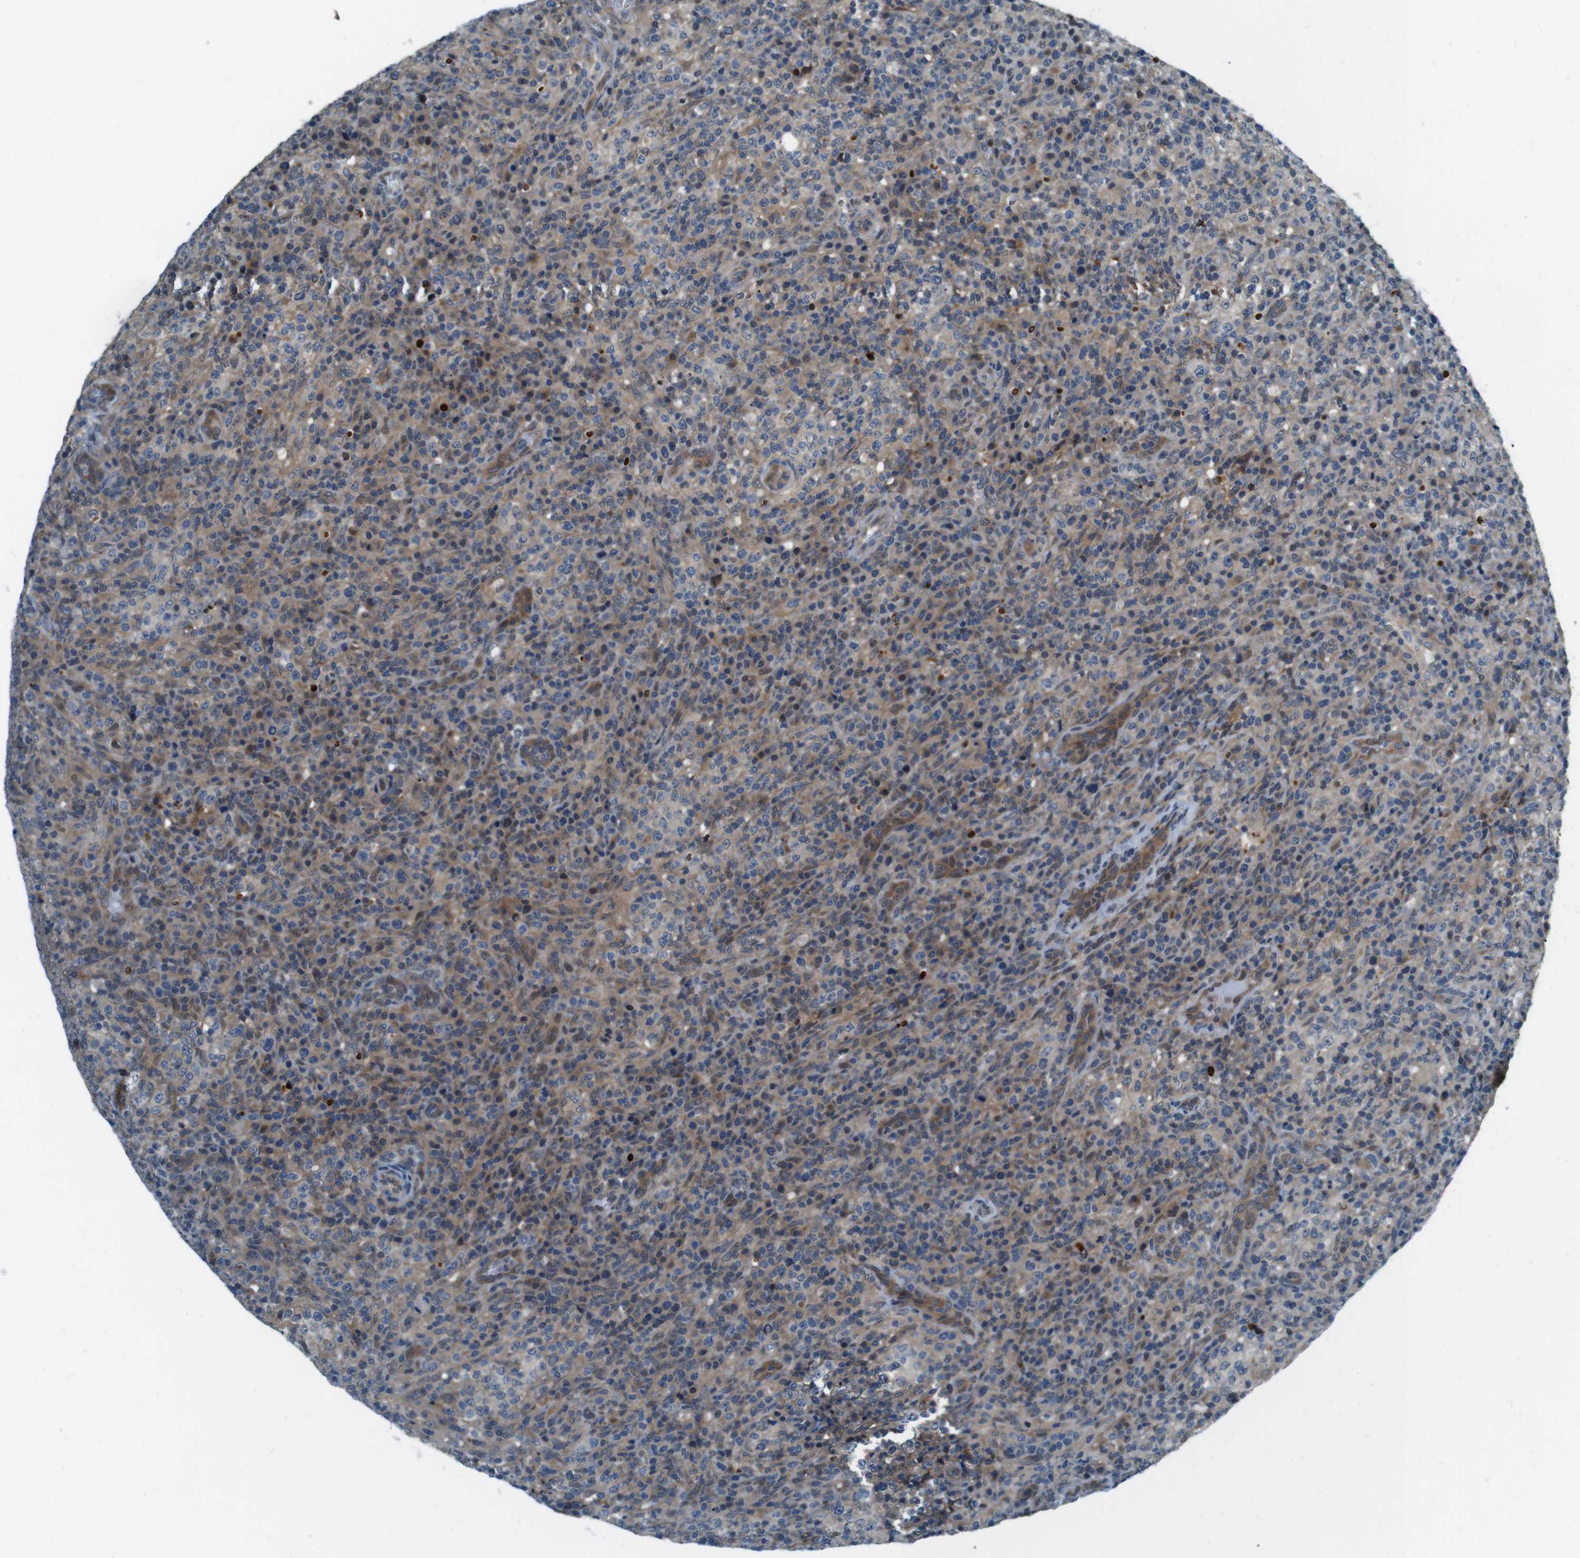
{"staining": {"intensity": "moderate", "quantity": "25%-75%", "location": "cytoplasmic/membranous"}, "tissue": "lymphoma", "cell_type": "Tumor cells", "image_type": "cancer", "snomed": [{"axis": "morphology", "description": "Malignant lymphoma, non-Hodgkin's type, High grade"}, {"axis": "topography", "description": "Lymph node"}], "caption": "Moderate cytoplasmic/membranous expression for a protein is appreciated in about 25%-75% of tumor cells of high-grade malignant lymphoma, non-Hodgkin's type using immunohistochemistry (IHC).", "gene": "LRP5", "patient": {"sex": "female", "age": 76}}